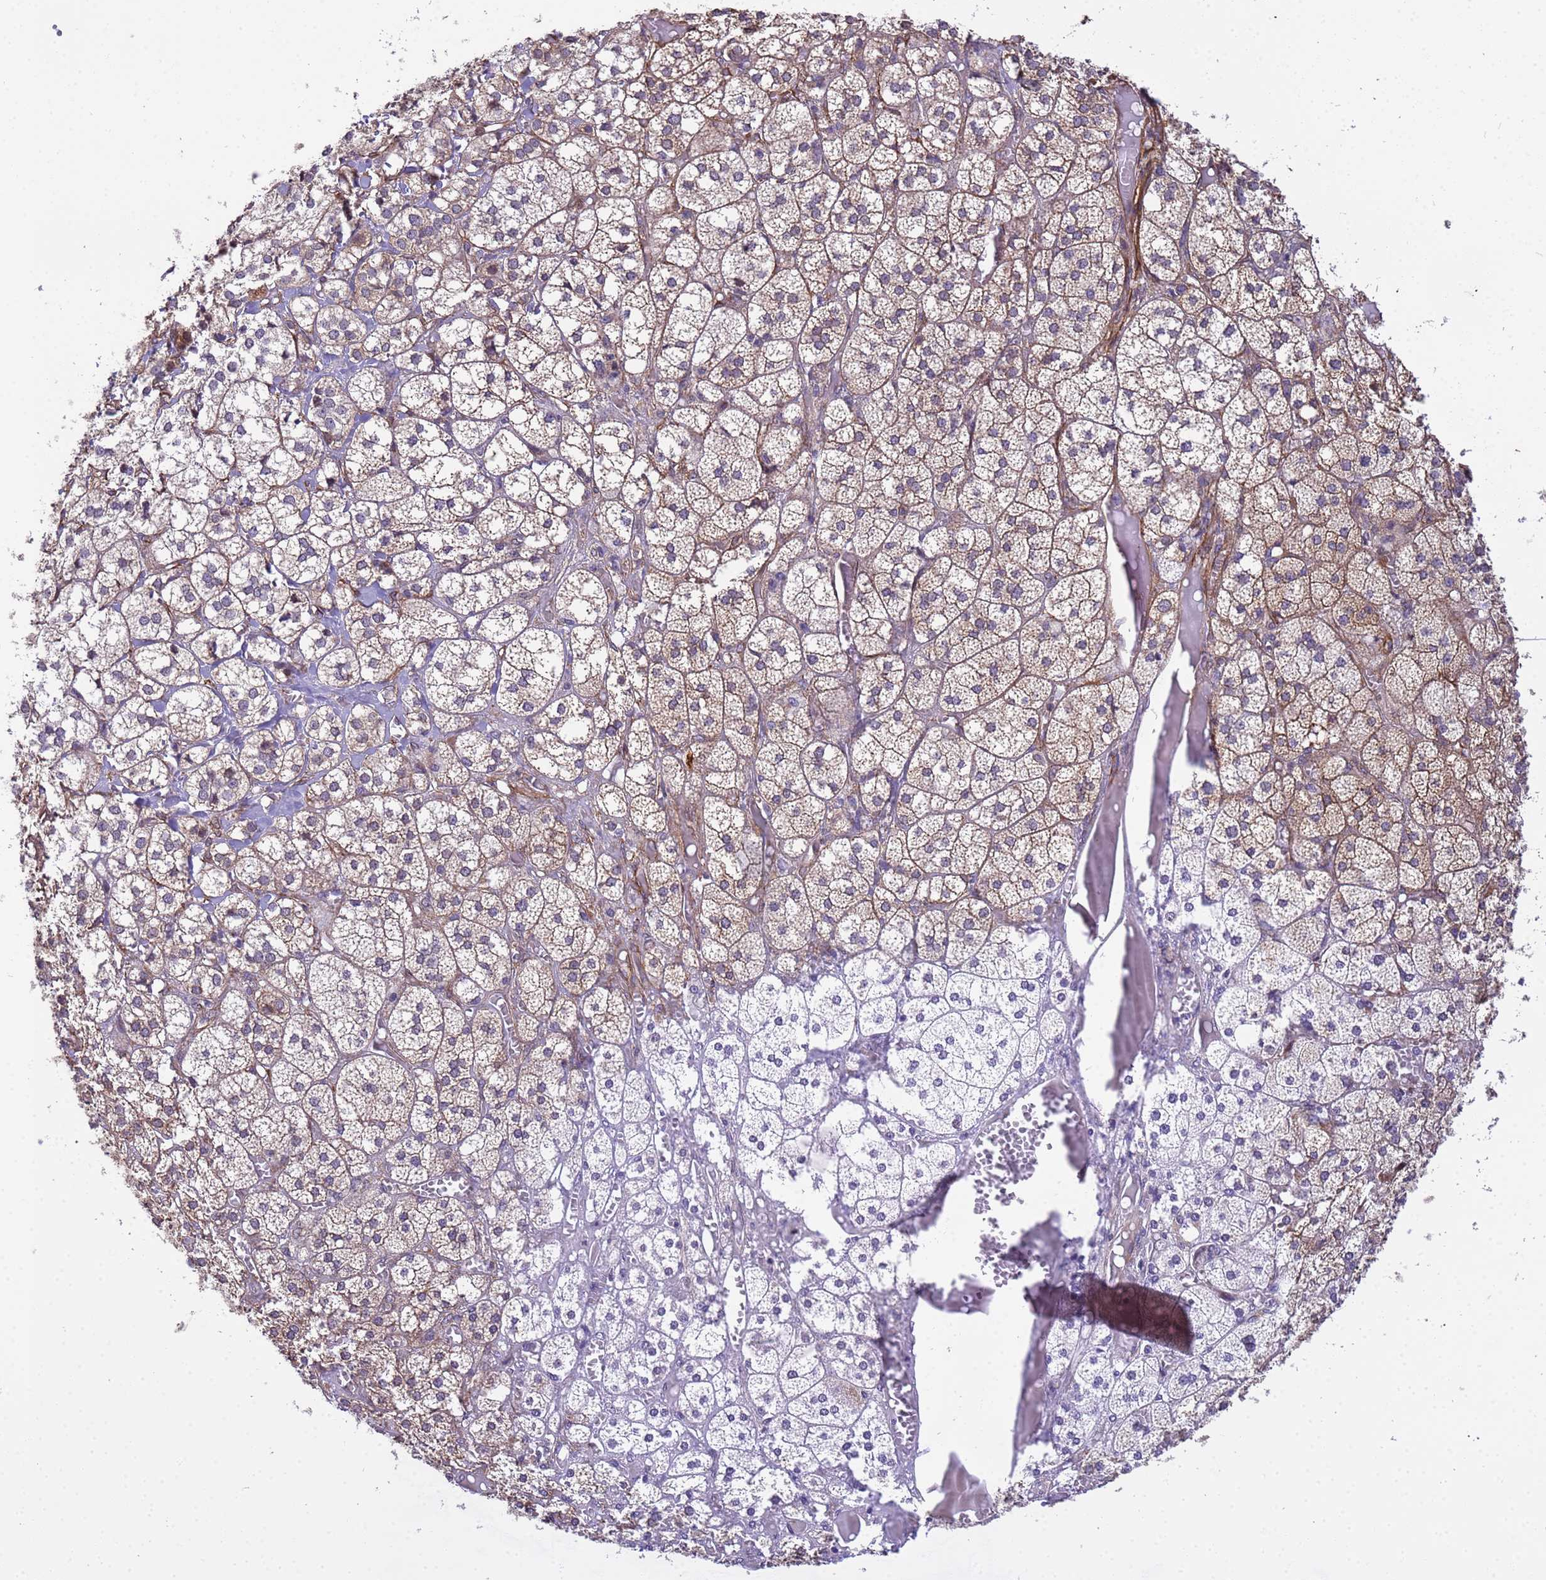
{"staining": {"intensity": "moderate", "quantity": "25%-75%", "location": "cytoplasmic/membranous"}, "tissue": "adrenal gland", "cell_type": "Glandular cells", "image_type": "normal", "snomed": [{"axis": "morphology", "description": "Normal tissue, NOS"}, {"axis": "topography", "description": "Adrenal gland"}], "caption": "Protein staining of unremarkable adrenal gland shows moderate cytoplasmic/membranous positivity in approximately 25%-75% of glandular cells. (IHC, brightfield microscopy, high magnification).", "gene": "ITGB4", "patient": {"sex": "female", "age": 61}}